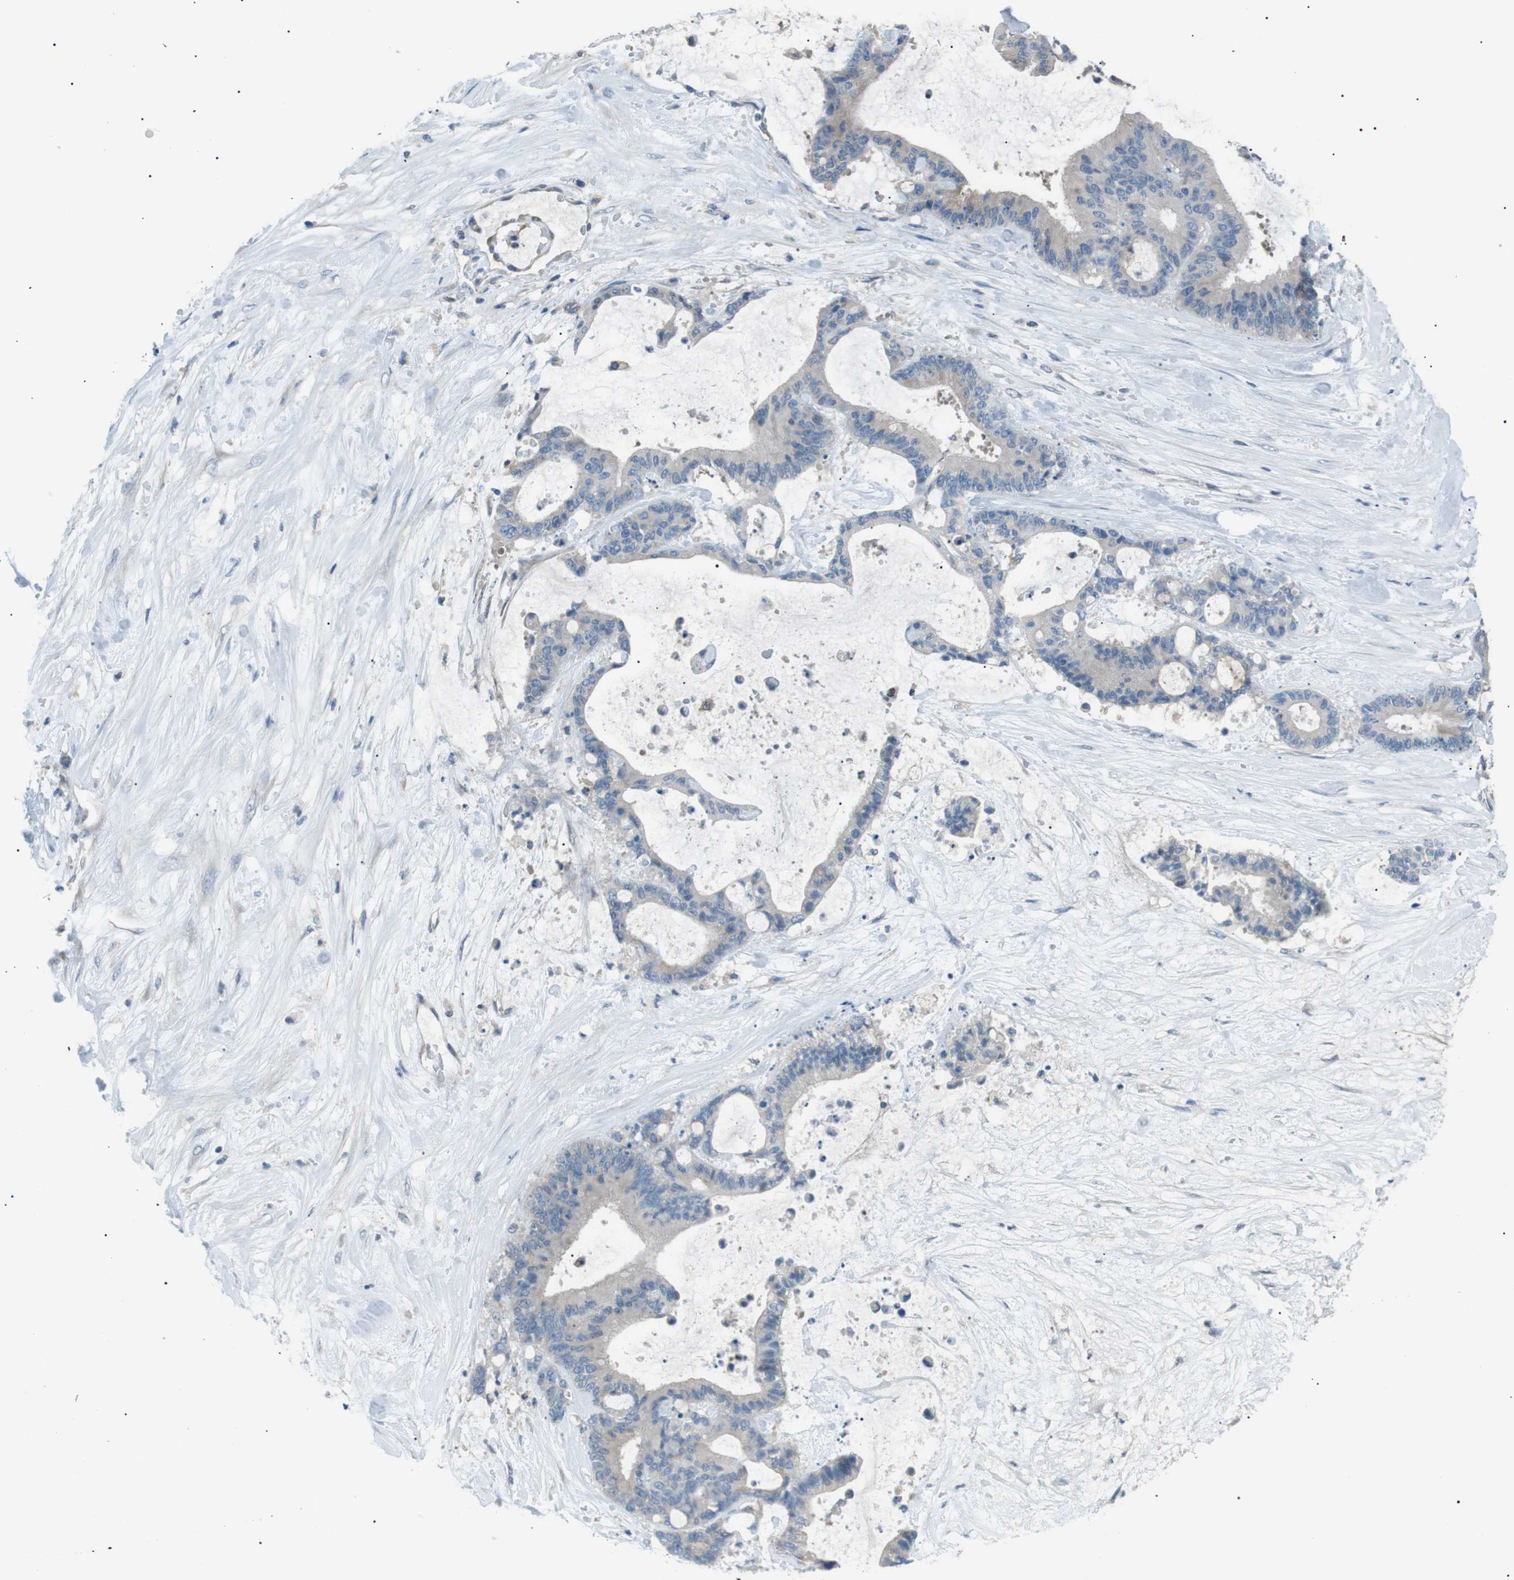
{"staining": {"intensity": "negative", "quantity": "none", "location": "none"}, "tissue": "liver cancer", "cell_type": "Tumor cells", "image_type": "cancer", "snomed": [{"axis": "morphology", "description": "Cholangiocarcinoma"}, {"axis": "topography", "description": "Liver"}], "caption": "Micrograph shows no protein staining in tumor cells of cholangiocarcinoma (liver) tissue.", "gene": "CDH26", "patient": {"sex": "female", "age": 73}}